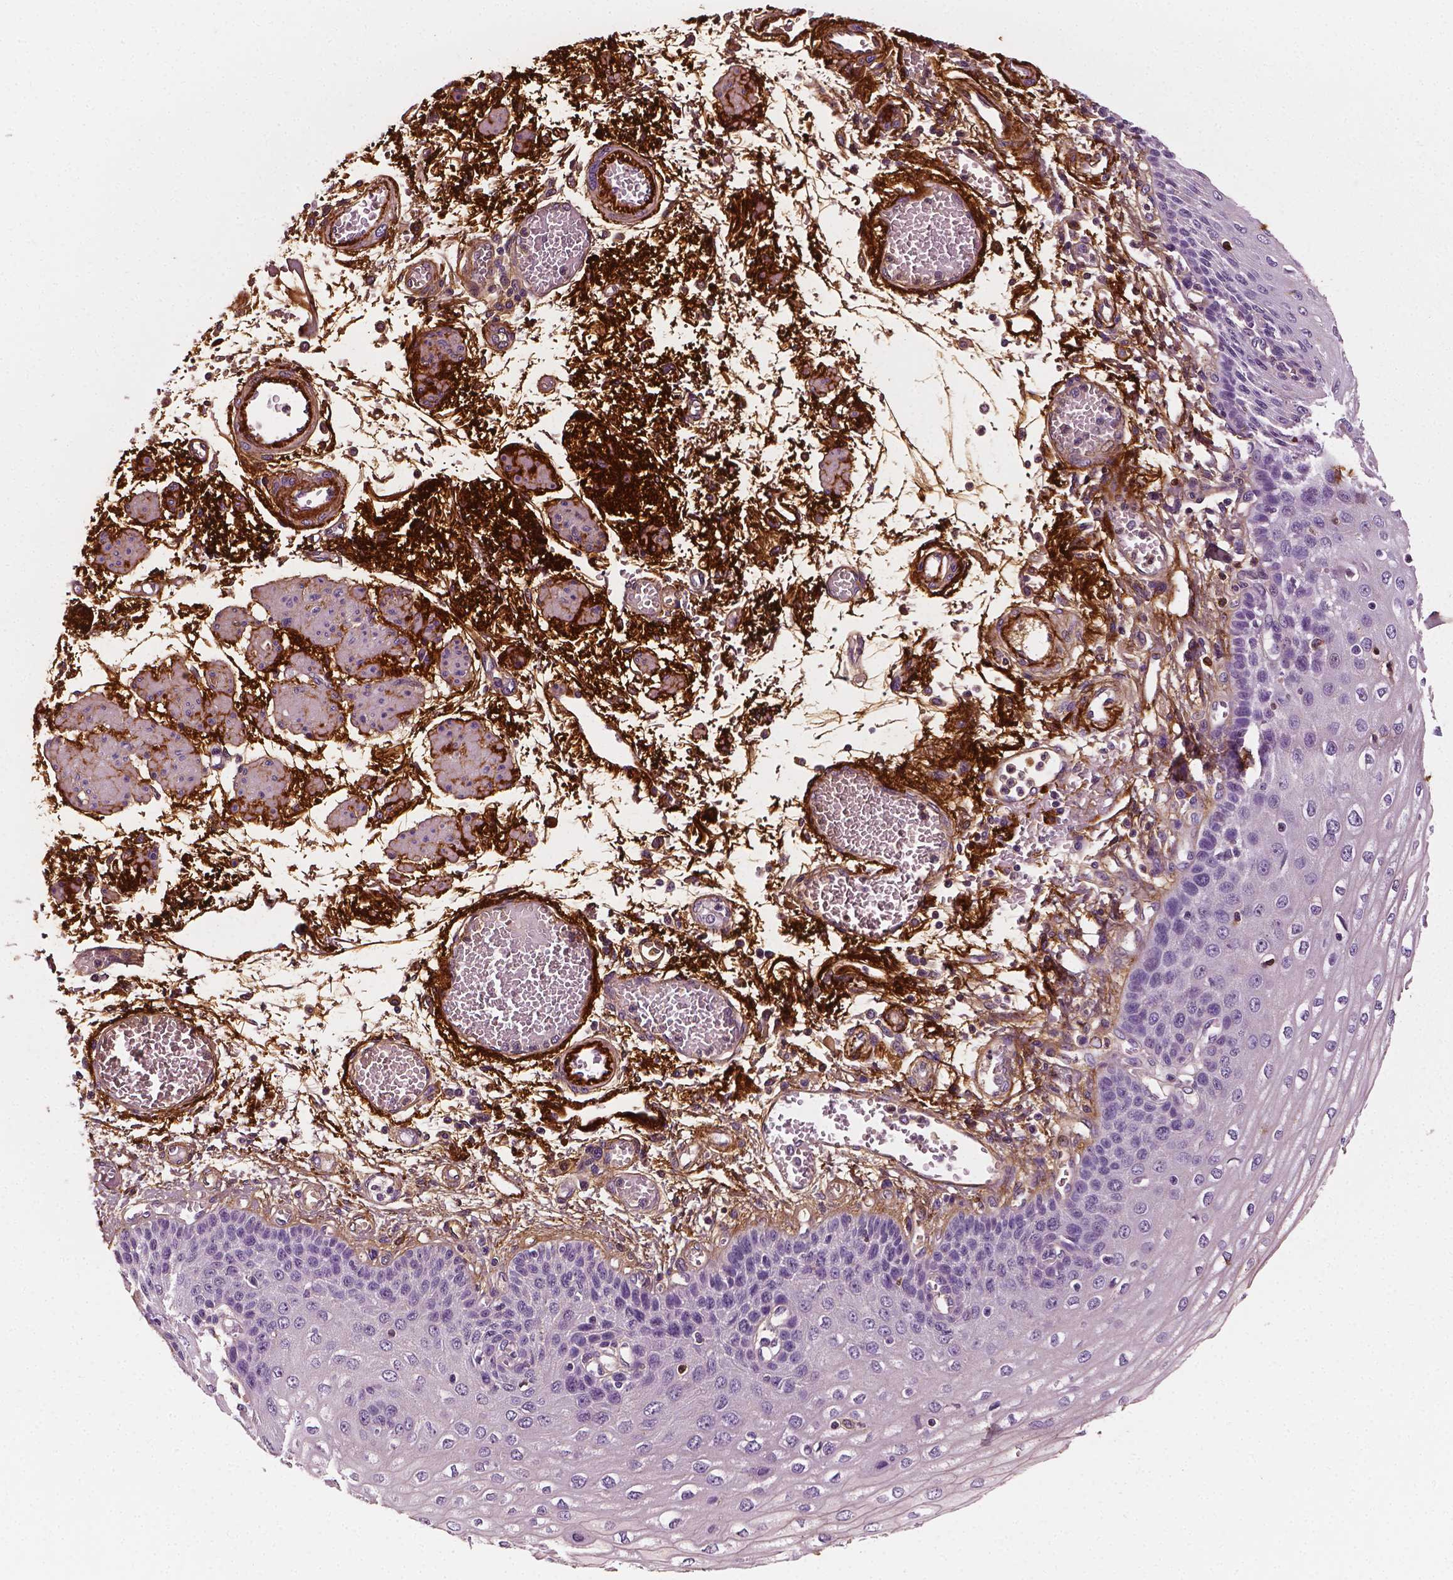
{"staining": {"intensity": "negative", "quantity": "none", "location": "none"}, "tissue": "esophagus", "cell_type": "Squamous epithelial cells", "image_type": "normal", "snomed": [{"axis": "morphology", "description": "Normal tissue, NOS"}, {"axis": "morphology", "description": "Adenocarcinoma, NOS"}, {"axis": "topography", "description": "Esophagus"}], "caption": "Human esophagus stained for a protein using IHC displays no expression in squamous epithelial cells.", "gene": "FBLN1", "patient": {"sex": "male", "age": 81}}